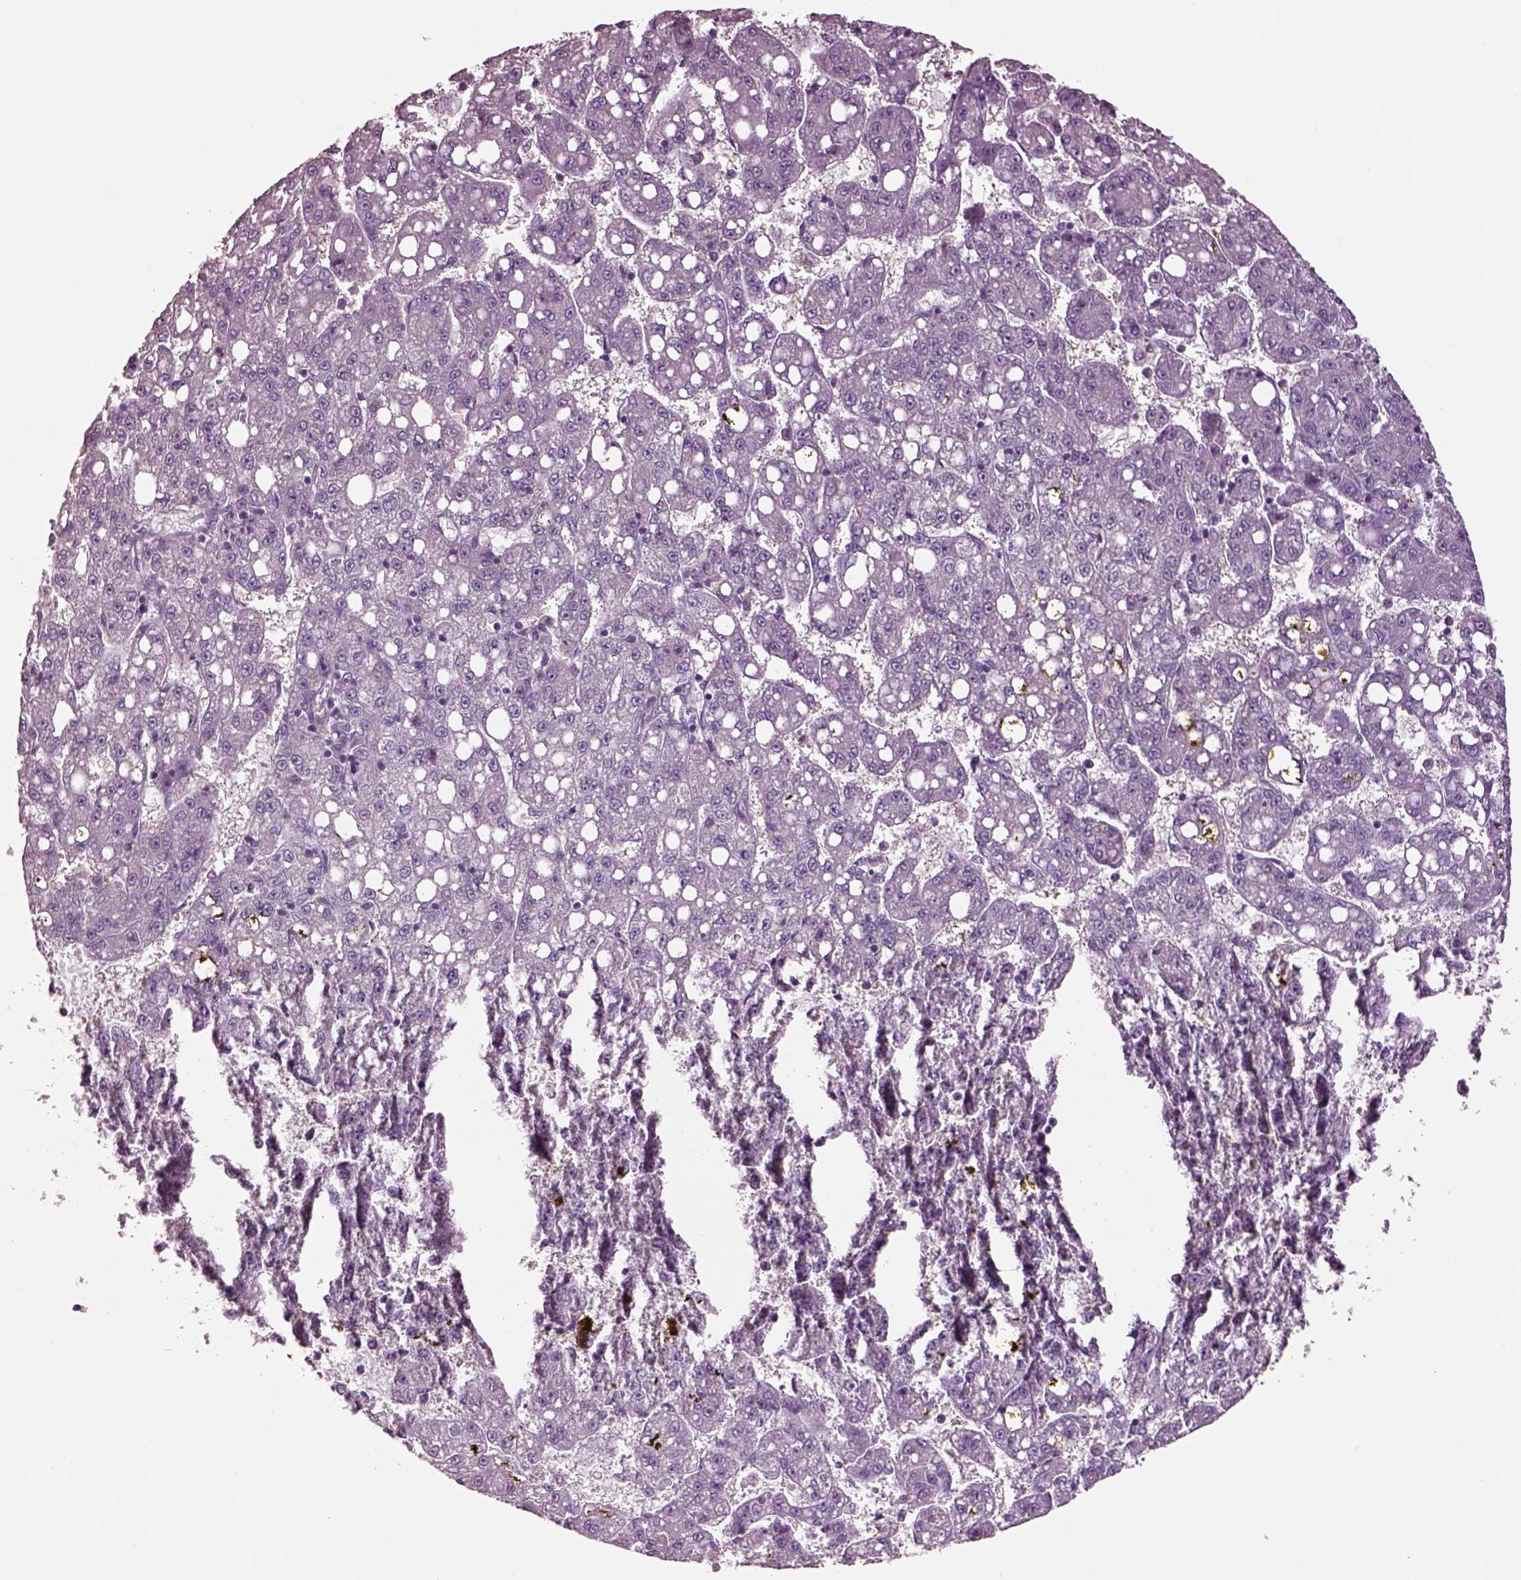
{"staining": {"intensity": "negative", "quantity": "none", "location": "none"}, "tissue": "liver cancer", "cell_type": "Tumor cells", "image_type": "cancer", "snomed": [{"axis": "morphology", "description": "Carcinoma, Hepatocellular, NOS"}, {"axis": "topography", "description": "Liver"}], "caption": "Immunohistochemistry histopathology image of liver cancer stained for a protein (brown), which reveals no positivity in tumor cells.", "gene": "CLPSL1", "patient": {"sex": "female", "age": 65}}